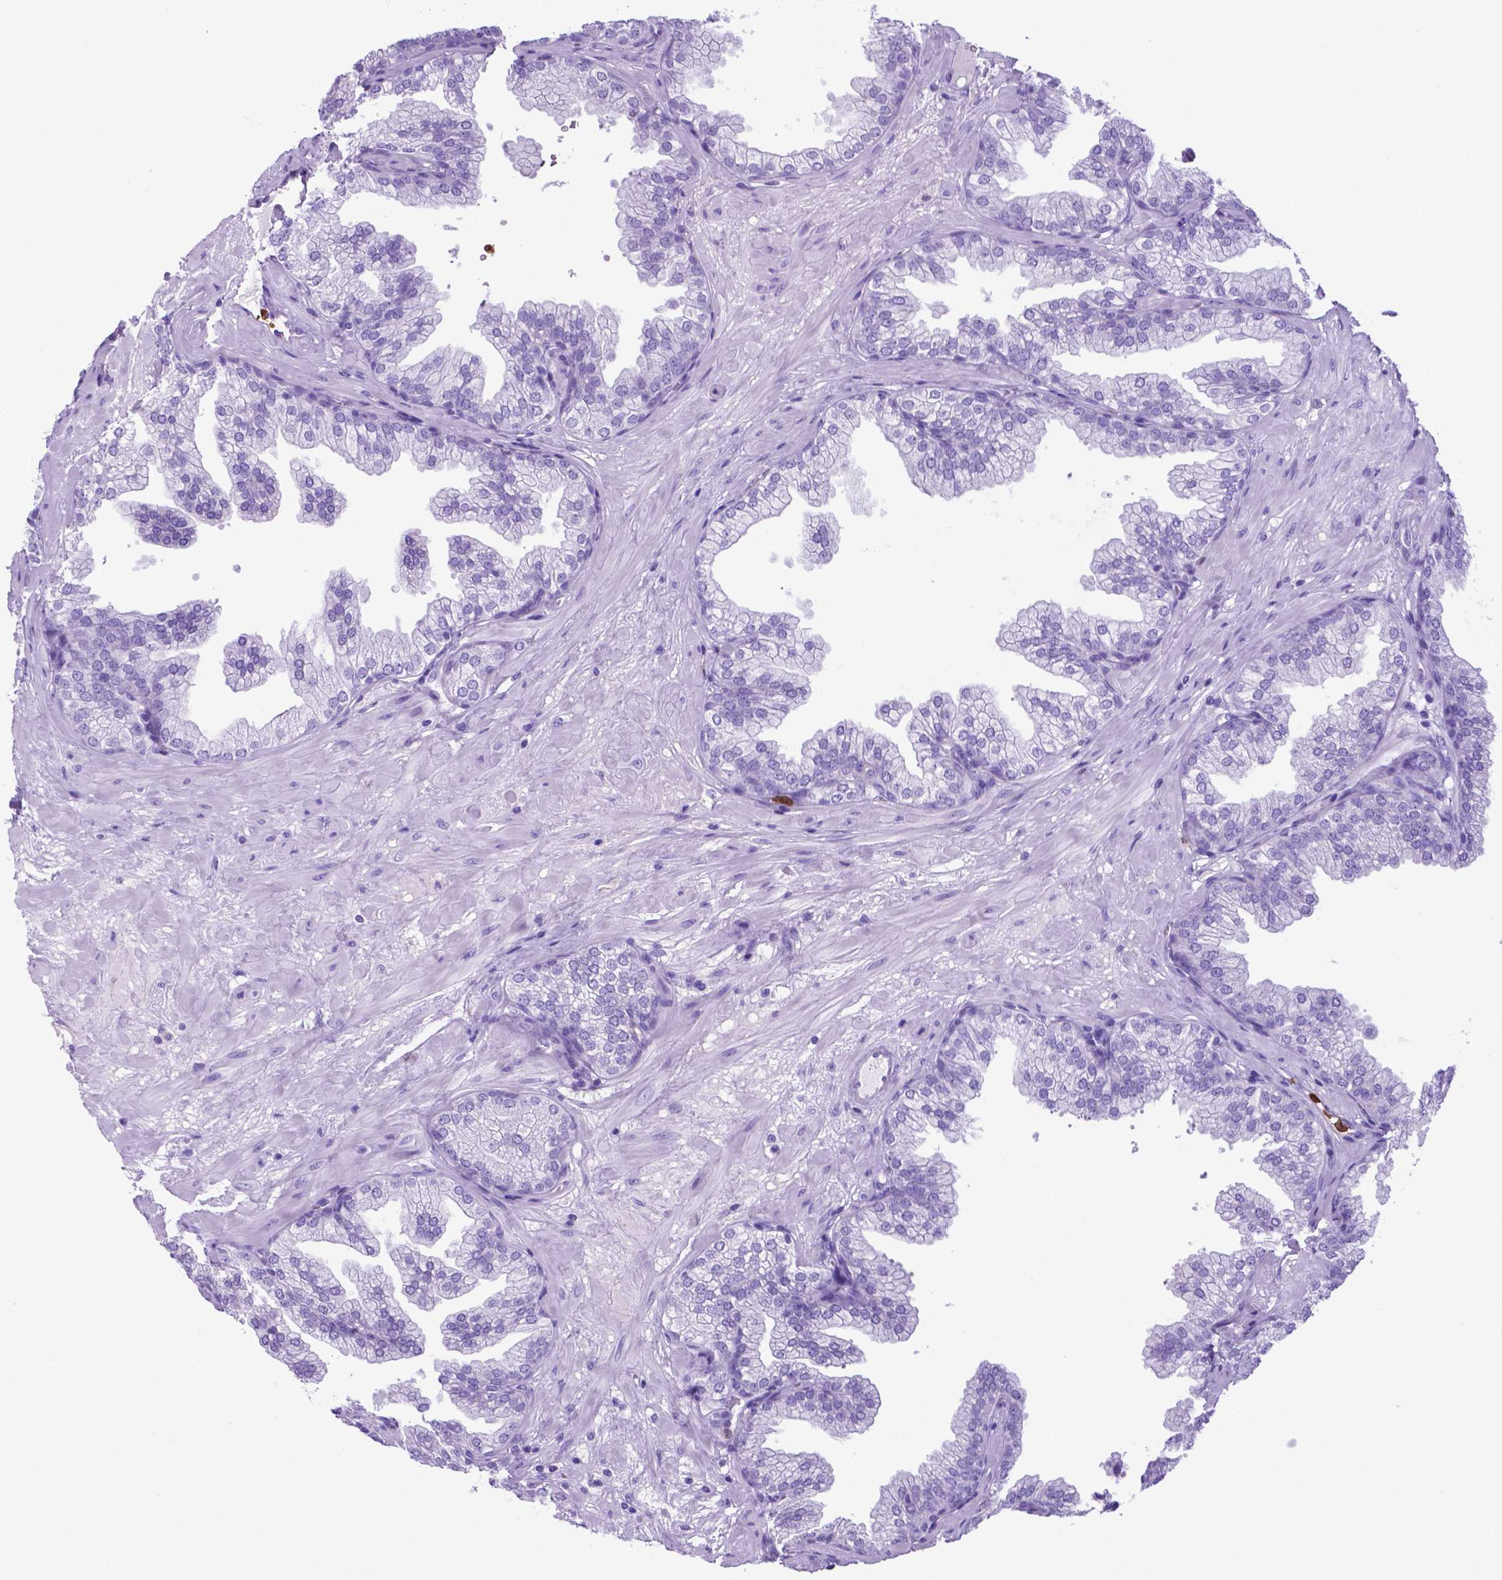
{"staining": {"intensity": "negative", "quantity": "none", "location": "none"}, "tissue": "prostate", "cell_type": "Glandular cells", "image_type": "normal", "snomed": [{"axis": "morphology", "description": "Normal tissue, NOS"}, {"axis": "topography", "description": "Prostate"}], "caption": "IHC of unremarkable human prostate demonstrates no positivity in glandular cells.", "gene": "LZTR1", "patient": {"sex": "male", "age": 37}}